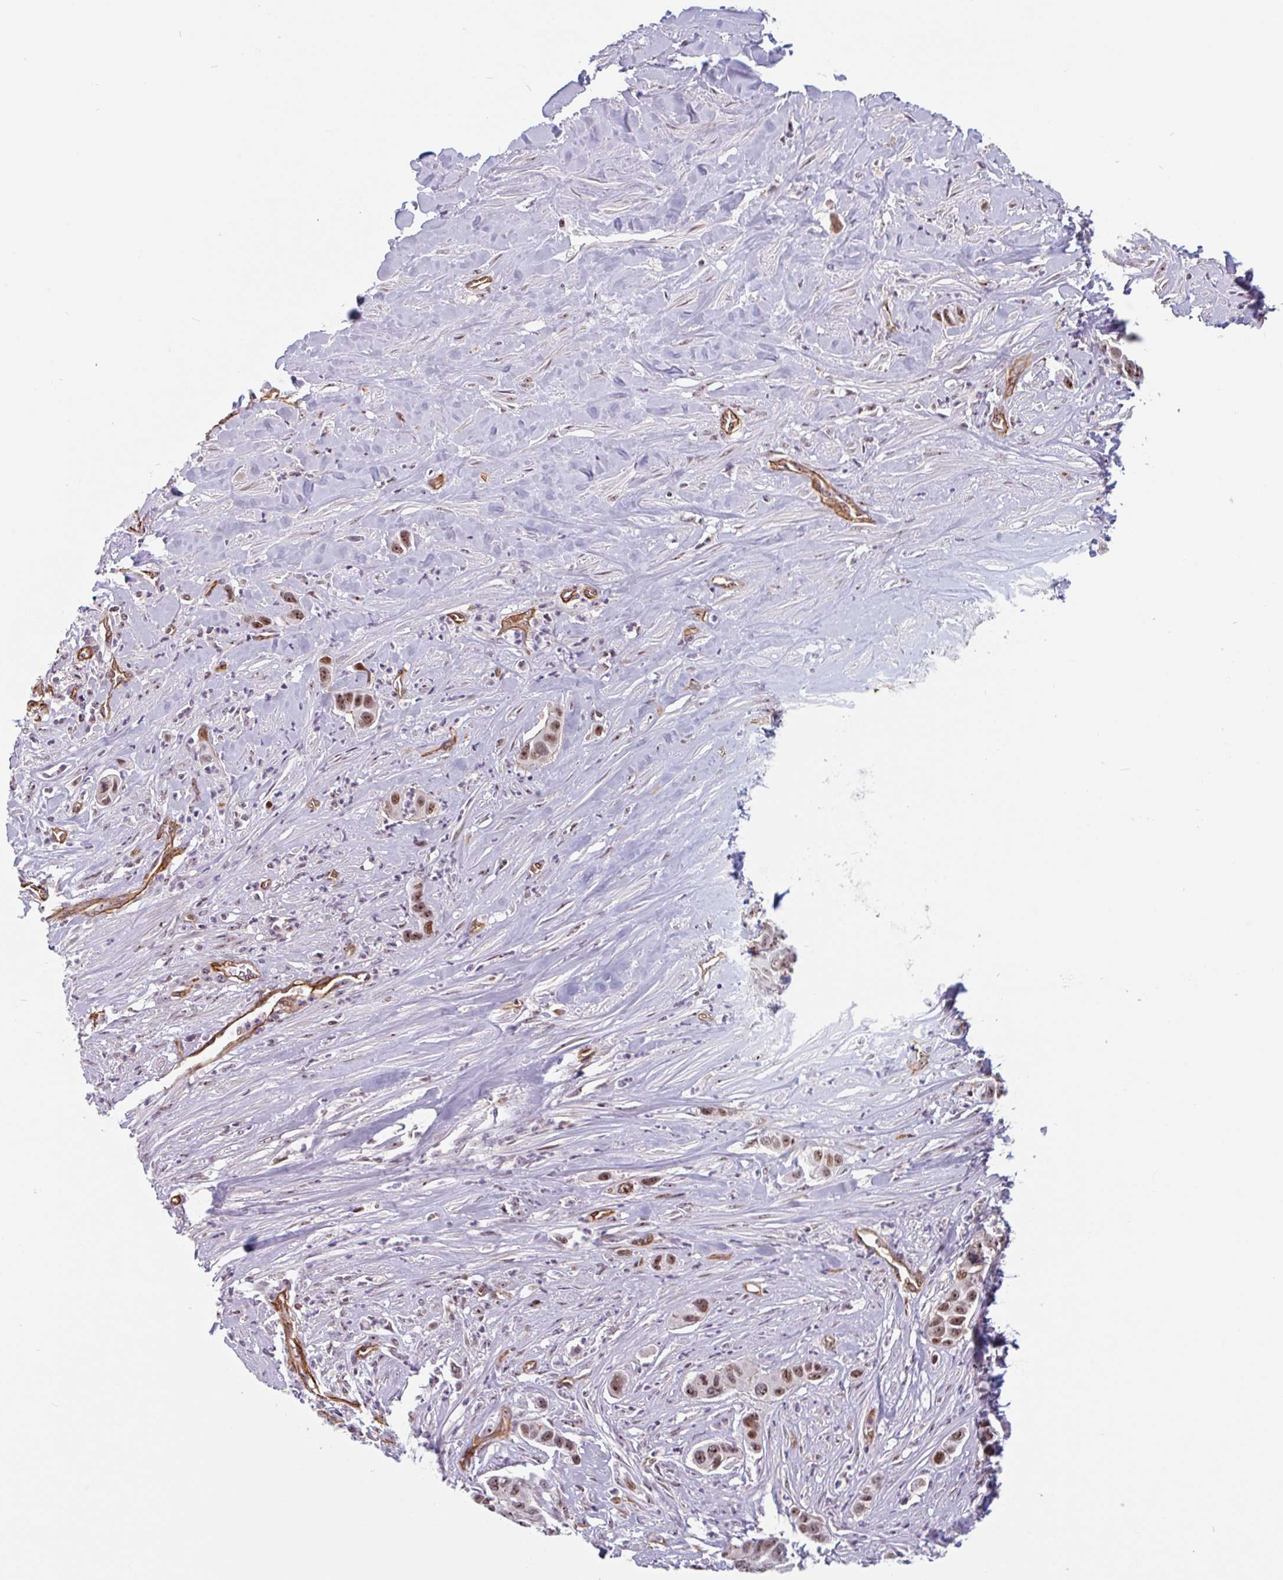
{"staining": {"intensity": "moderate", "quantity": ">75%", "location": "nuclear"}, "tissue": "pancreatic cancer", "cell_type": "Tumor cells", "image_type": "cancer", "snomed": [{"axis": "morphology", "description": "Adenocarcinoma, NOS"}, {"axis": "topography", "description": "Pancreas"}], "caption": "A high-resolution image shows immunohistochemistry (IHC) staining of pancreatic cancer (adenocarcinoma), which exhibits moderate nuclear staining in about >75% of tumor cells.", "gene": "ZNF689", "patient": {"sex": "male", "age": 73}}